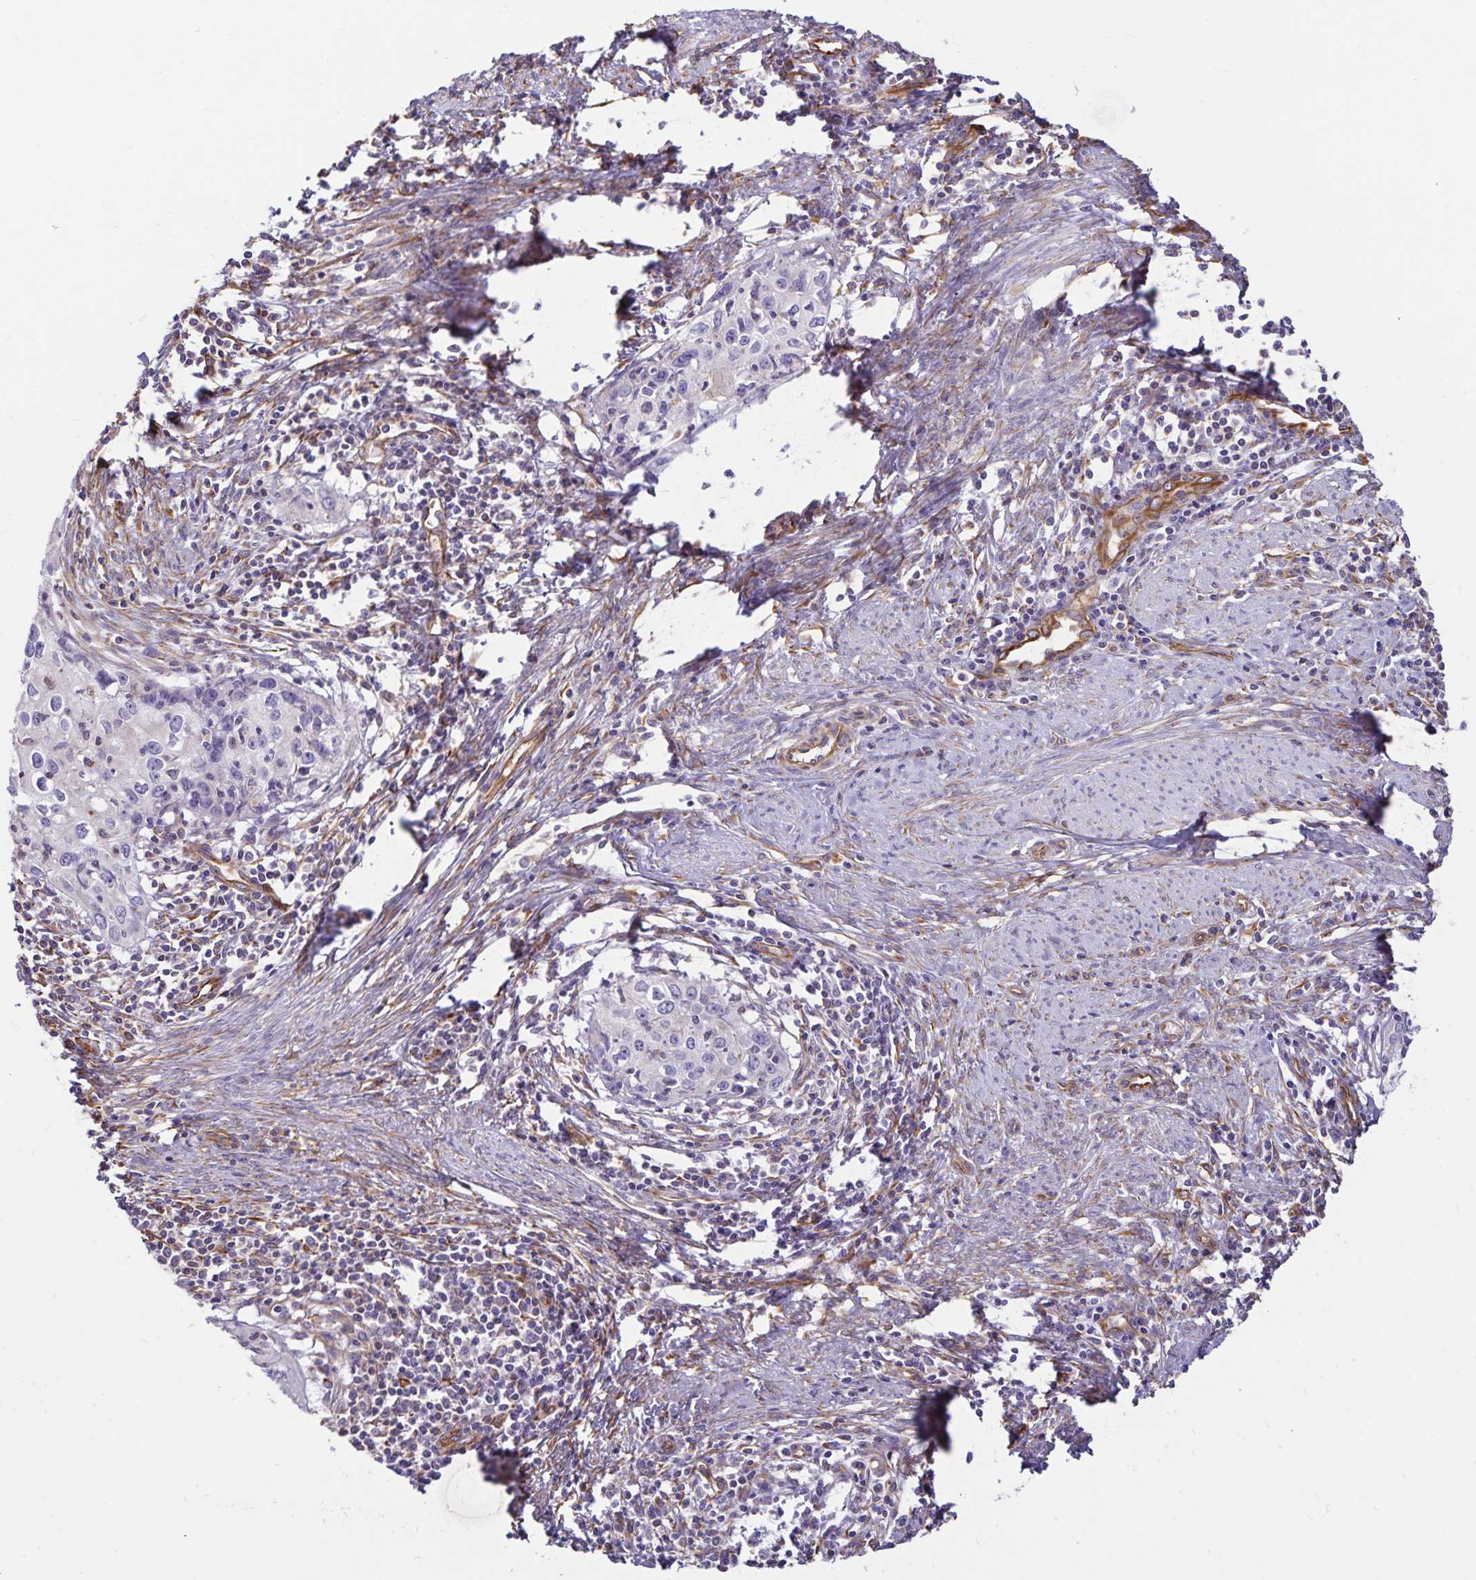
{"staining": {"intensity": "negative", "quantity": "none", "location": "none"}, "tissue": "cervical cancer", "cell_type": "Tumor cells", "image_type": "cancer", "snomed": [{"axis": "morphology", "description": "Squamous cell carcinoma, NOS"}, {"axis": "topography", "description": "Cervix"}], "caption": "This is an IHC histopathology image of human cervical cancer (squamous cell carcinoma). There is no staining in tumor cells.", "gene": "TRPV6", "patient": {"sex": "female", "age": 40}}